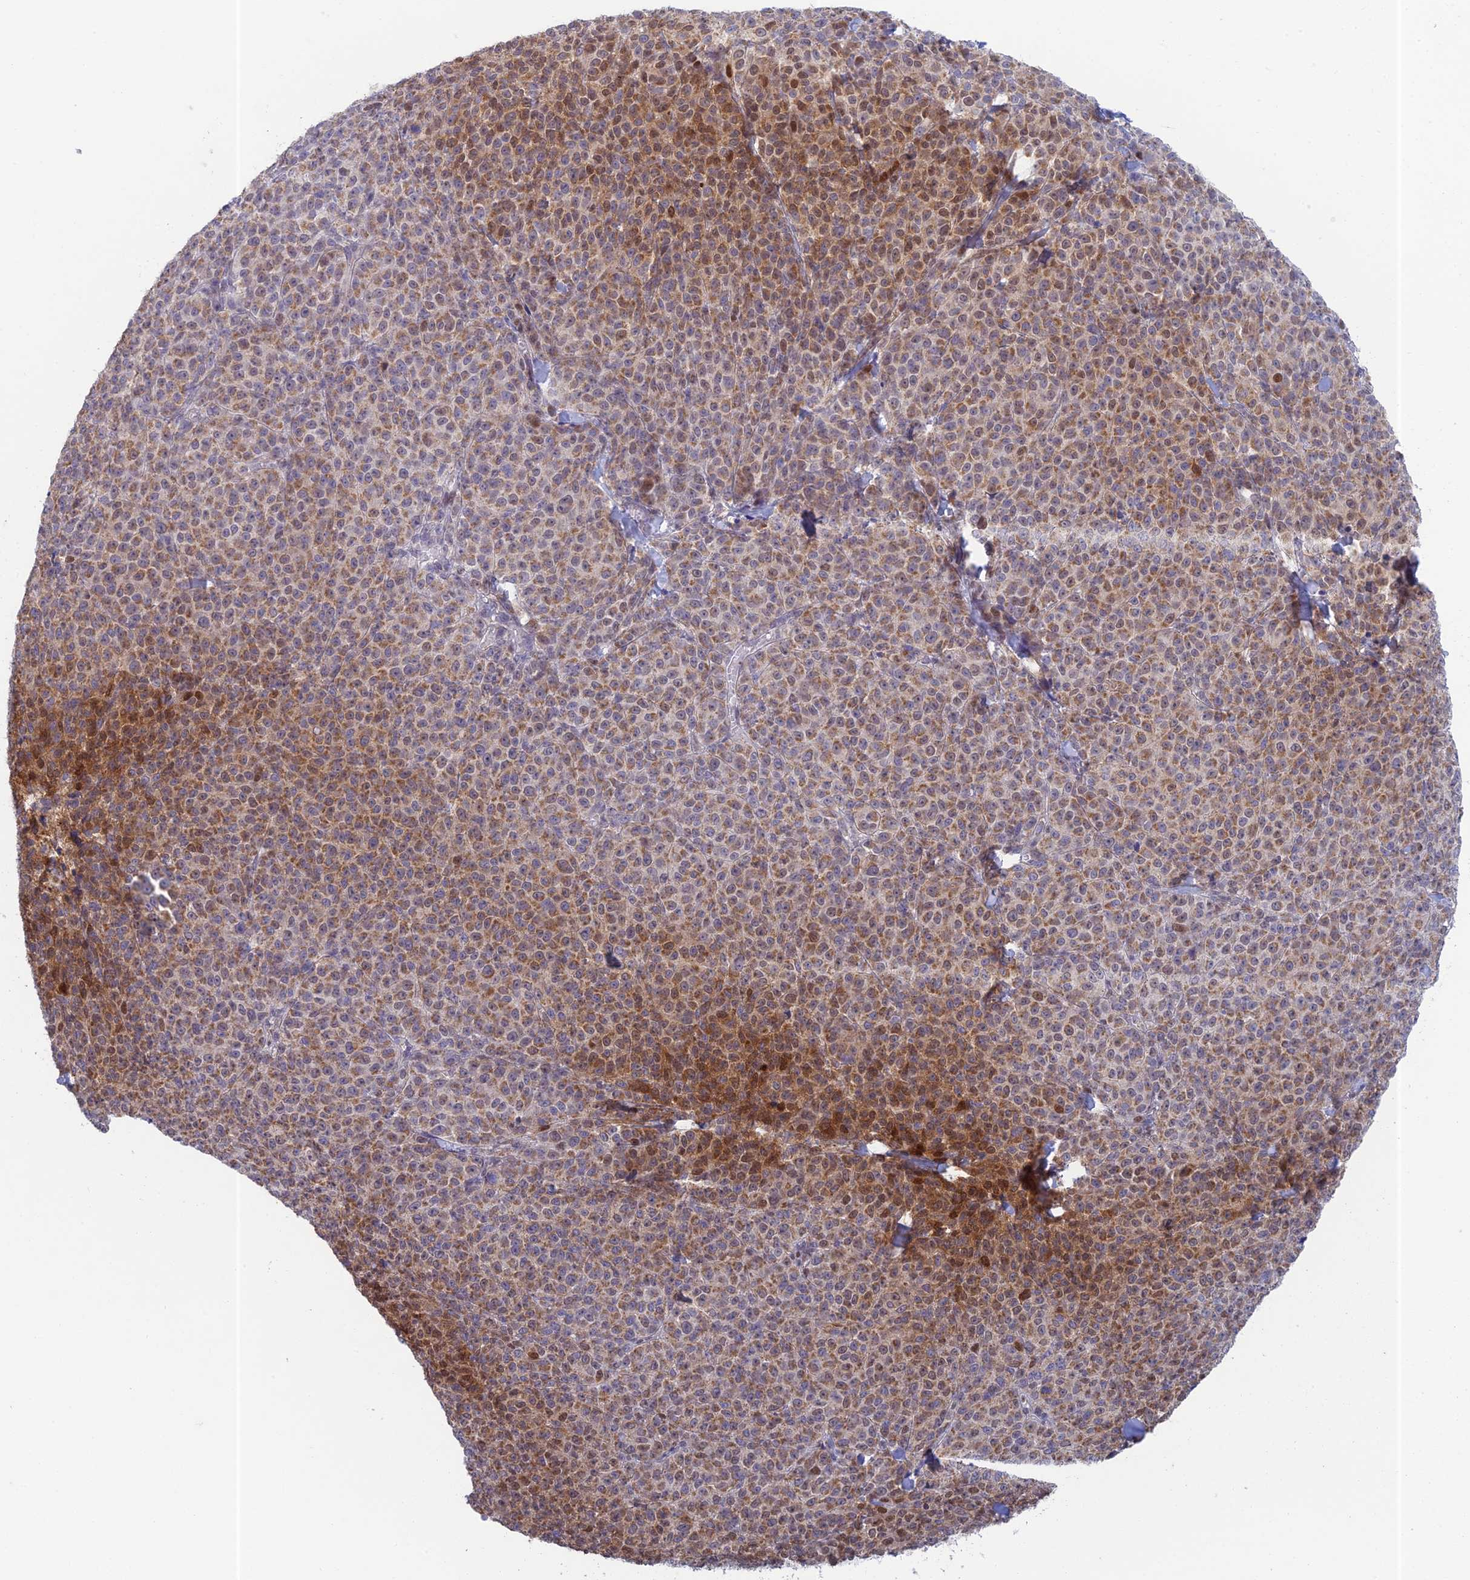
{"staining": {"intensity": "moderate", "quantity": ">75%", "location": "cytoplasmic/membranous,nuclear"}, "tissue": "melanoma", "cell_type": "Tumor cells", "image_type": "cancer", "snomed": [{"axis": "morphology", "description": "Normal tissue, NOS"}, {"axis": "morphology", "description": "Malignant melanoma, NOS"}, {"axis": "topography", "description": "Skin"}], "caption": "IHC photomicrograph of neoplastic tissue: human malignant melanoma stained using immunohistochemistry demonstrates medium levels of moderate protein expression localized specifically in the cytoplasmic/membranous and nuclear of tumor cells, appearing as a cytoplasmic/membranous and nuclear brown color.", "gene": "MRPL17", "patient": {"sex": "female", "age": 34}}